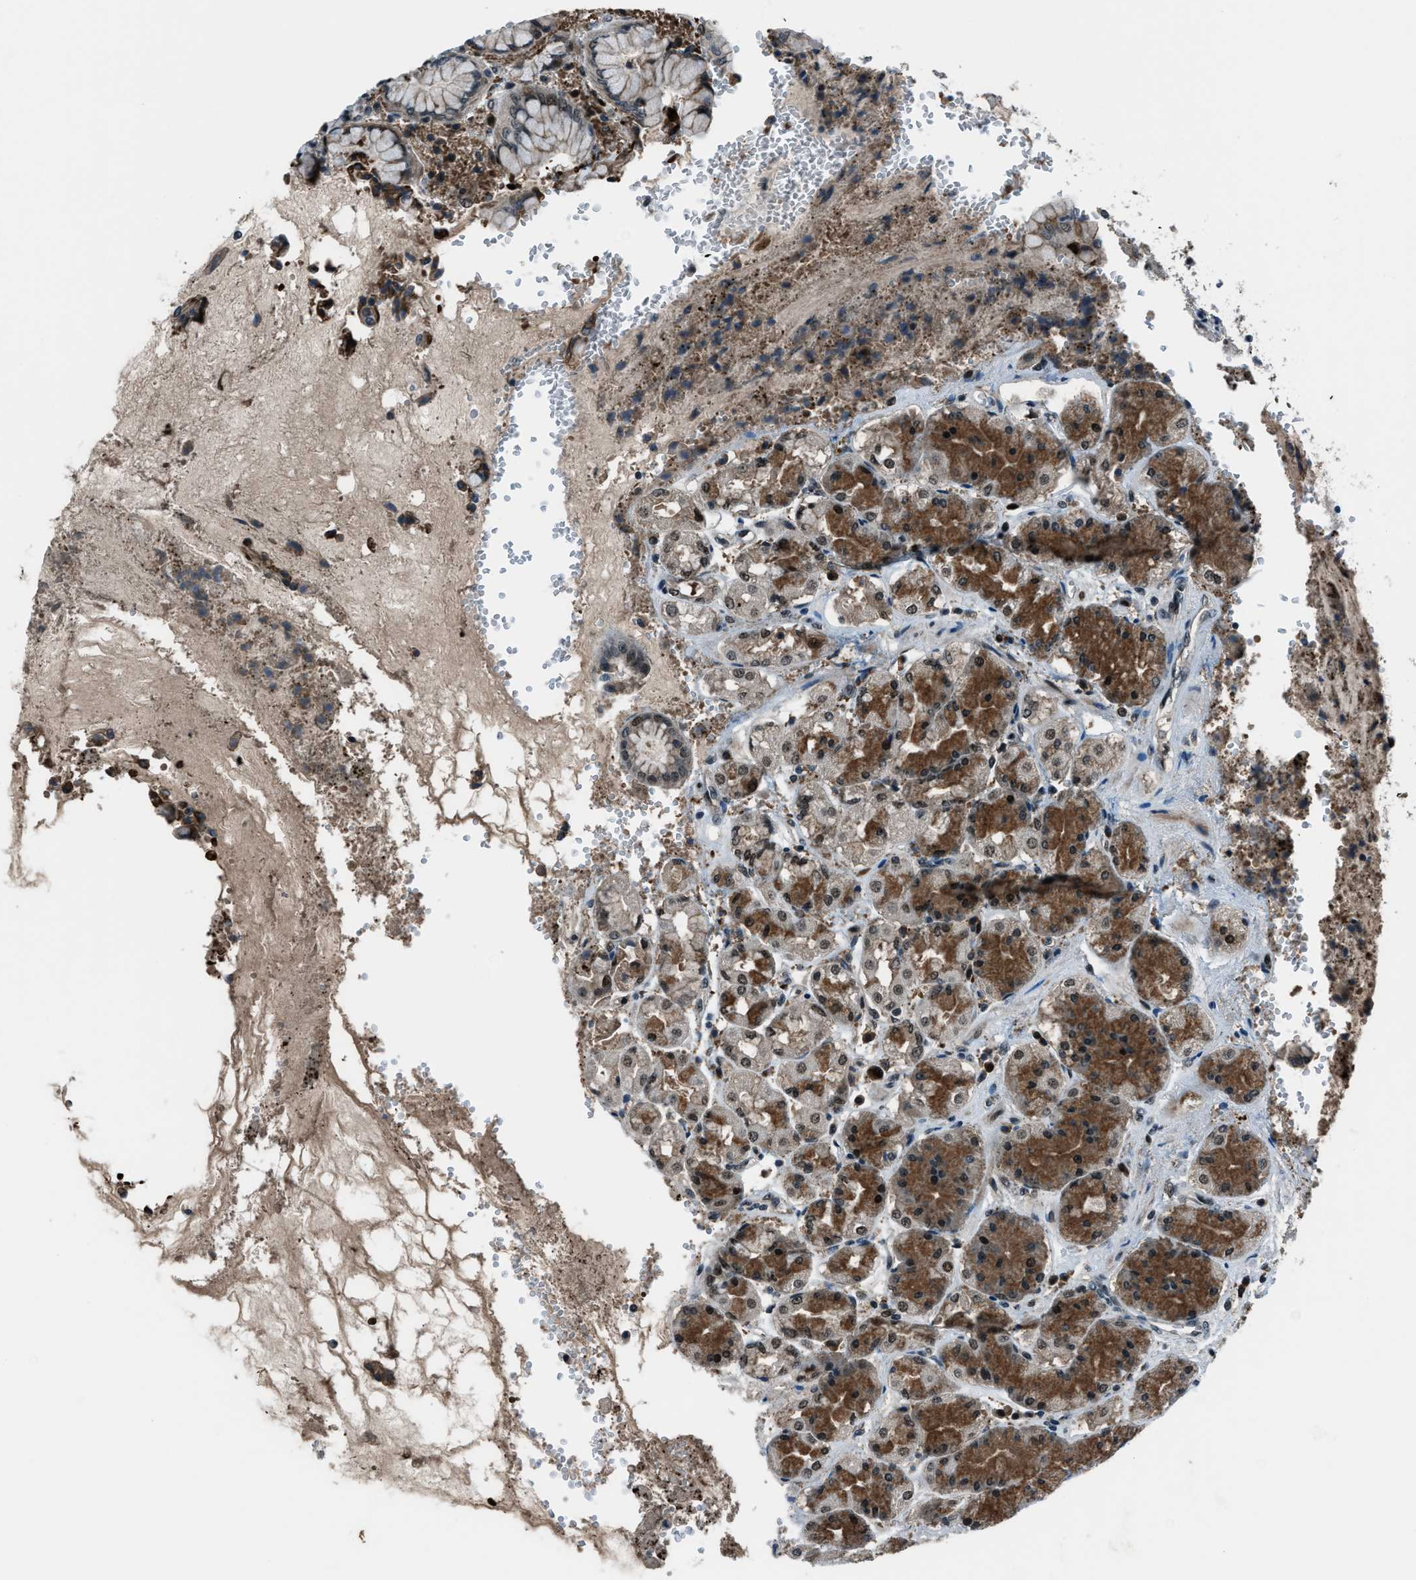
{"staining": {"intensity": "strong", "quantity": "25%-75%", "location": "cytoplasmic/membranous"}, "tissue": "stomach", "cell_type": "Glandular cells", "image_type": "normal", "snomed": [{"axis": "morphology", "description": "Normal tissue, NOS"}, {"axis": "topography", "description": "Stomach"}, {"axis": "topography", "description": "Stomach, lower"}], "caption": "A micrograph of stomach stained for a protein exhibits strong cytoplasmic/membranous brown staining in glandular cells. (Brightfield microscopy of DAB IHC at high magnification).", "gene": "ACTL9", "patient": {"sex": "female", "age": 56}}